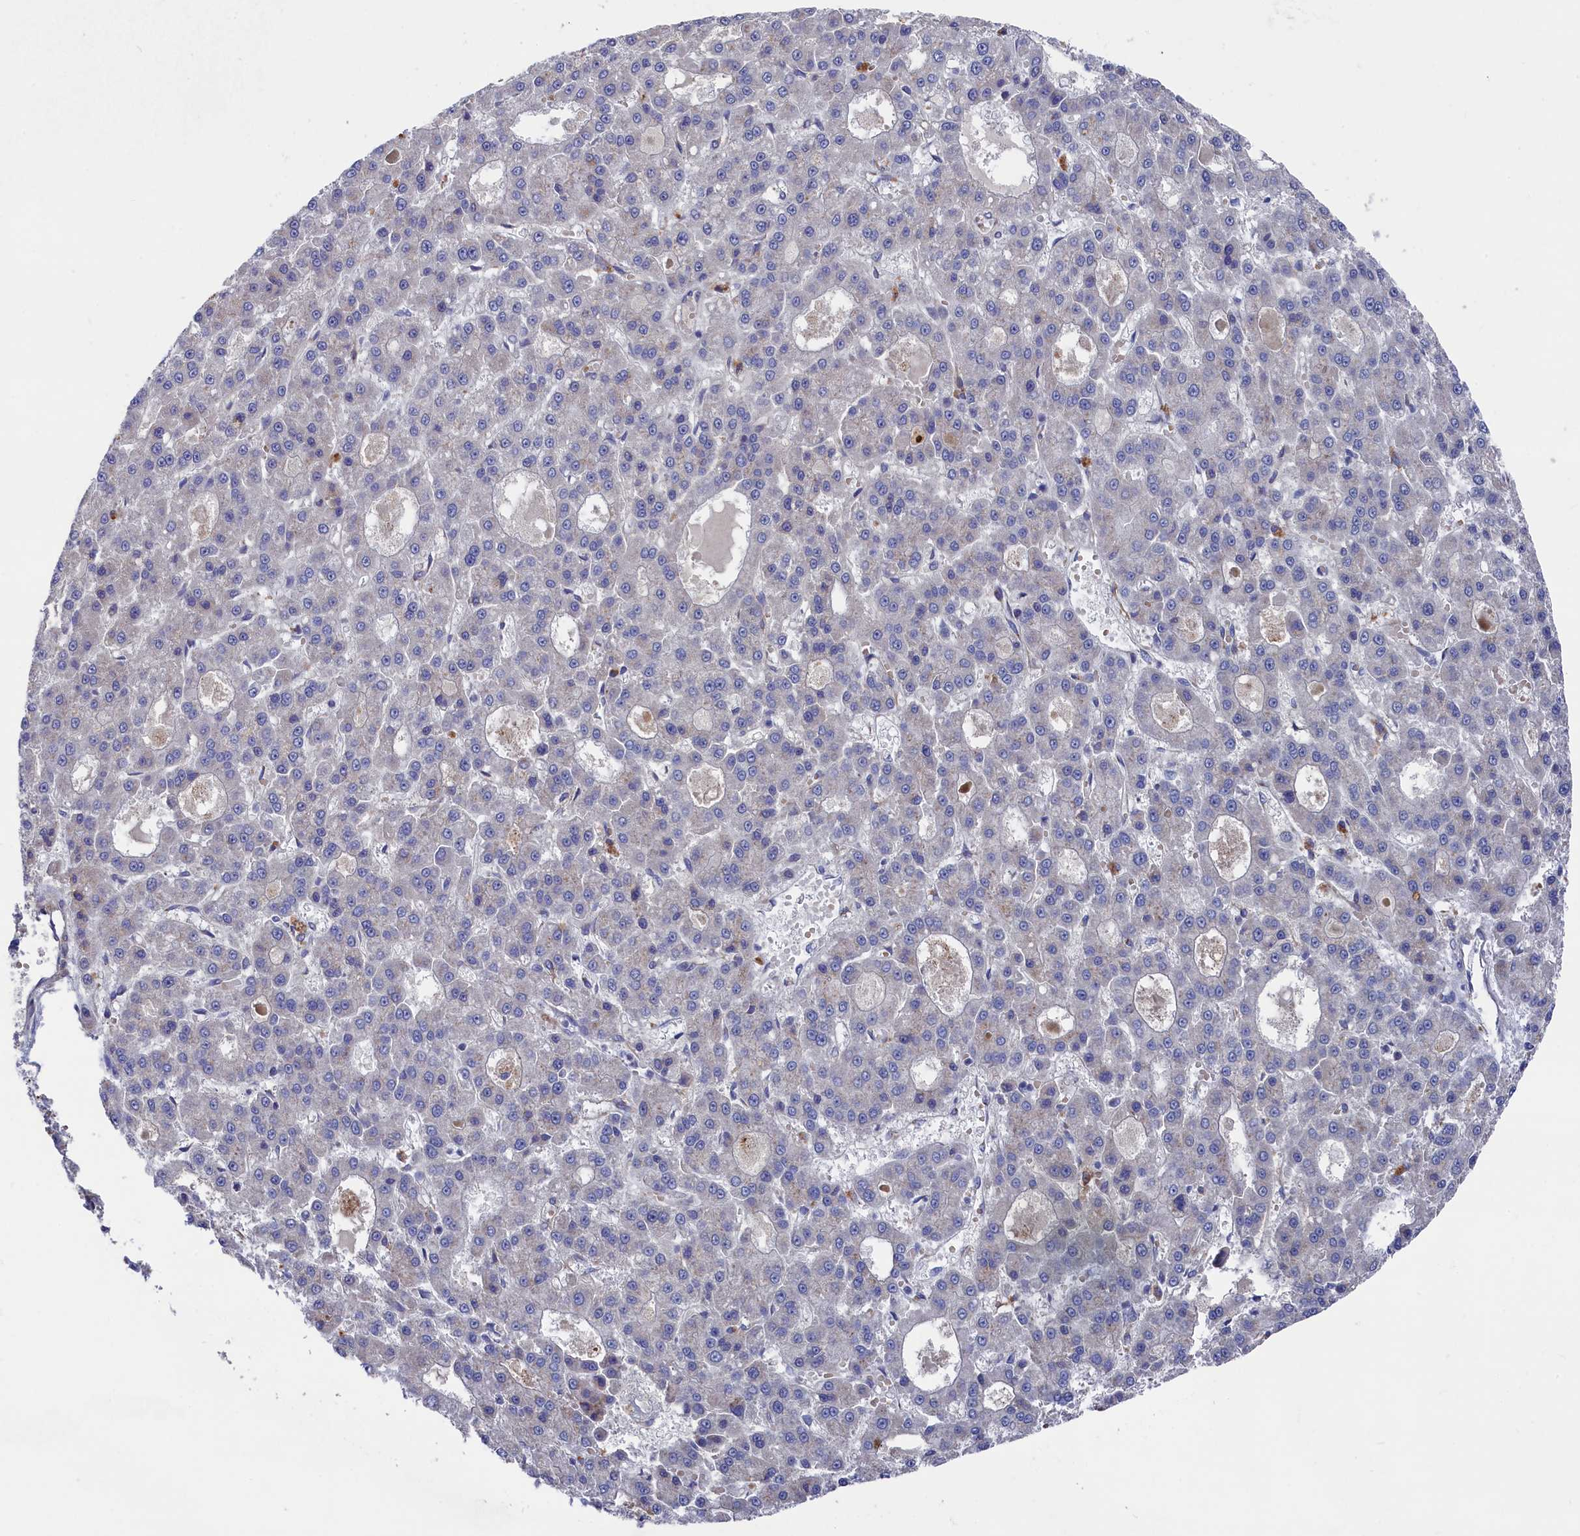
{"staining": {"intensity": "negative", "quantity": "none", "location": "none"}, "tissue": "liver cancer", "cell_type": "Tumor cells", "image_type": "cancer", "snomed": [{"axis": "morphology", "description": "Carcinoma, Hepatocellular, NOS"}, {"axis": "topography", "description": "Liver"}], "caption": "Protein analysis of liver cancer reveals no significant positivity in tumor cells.", "gene": "GPR108", "patient": {"sex": "male", "age": 70}}